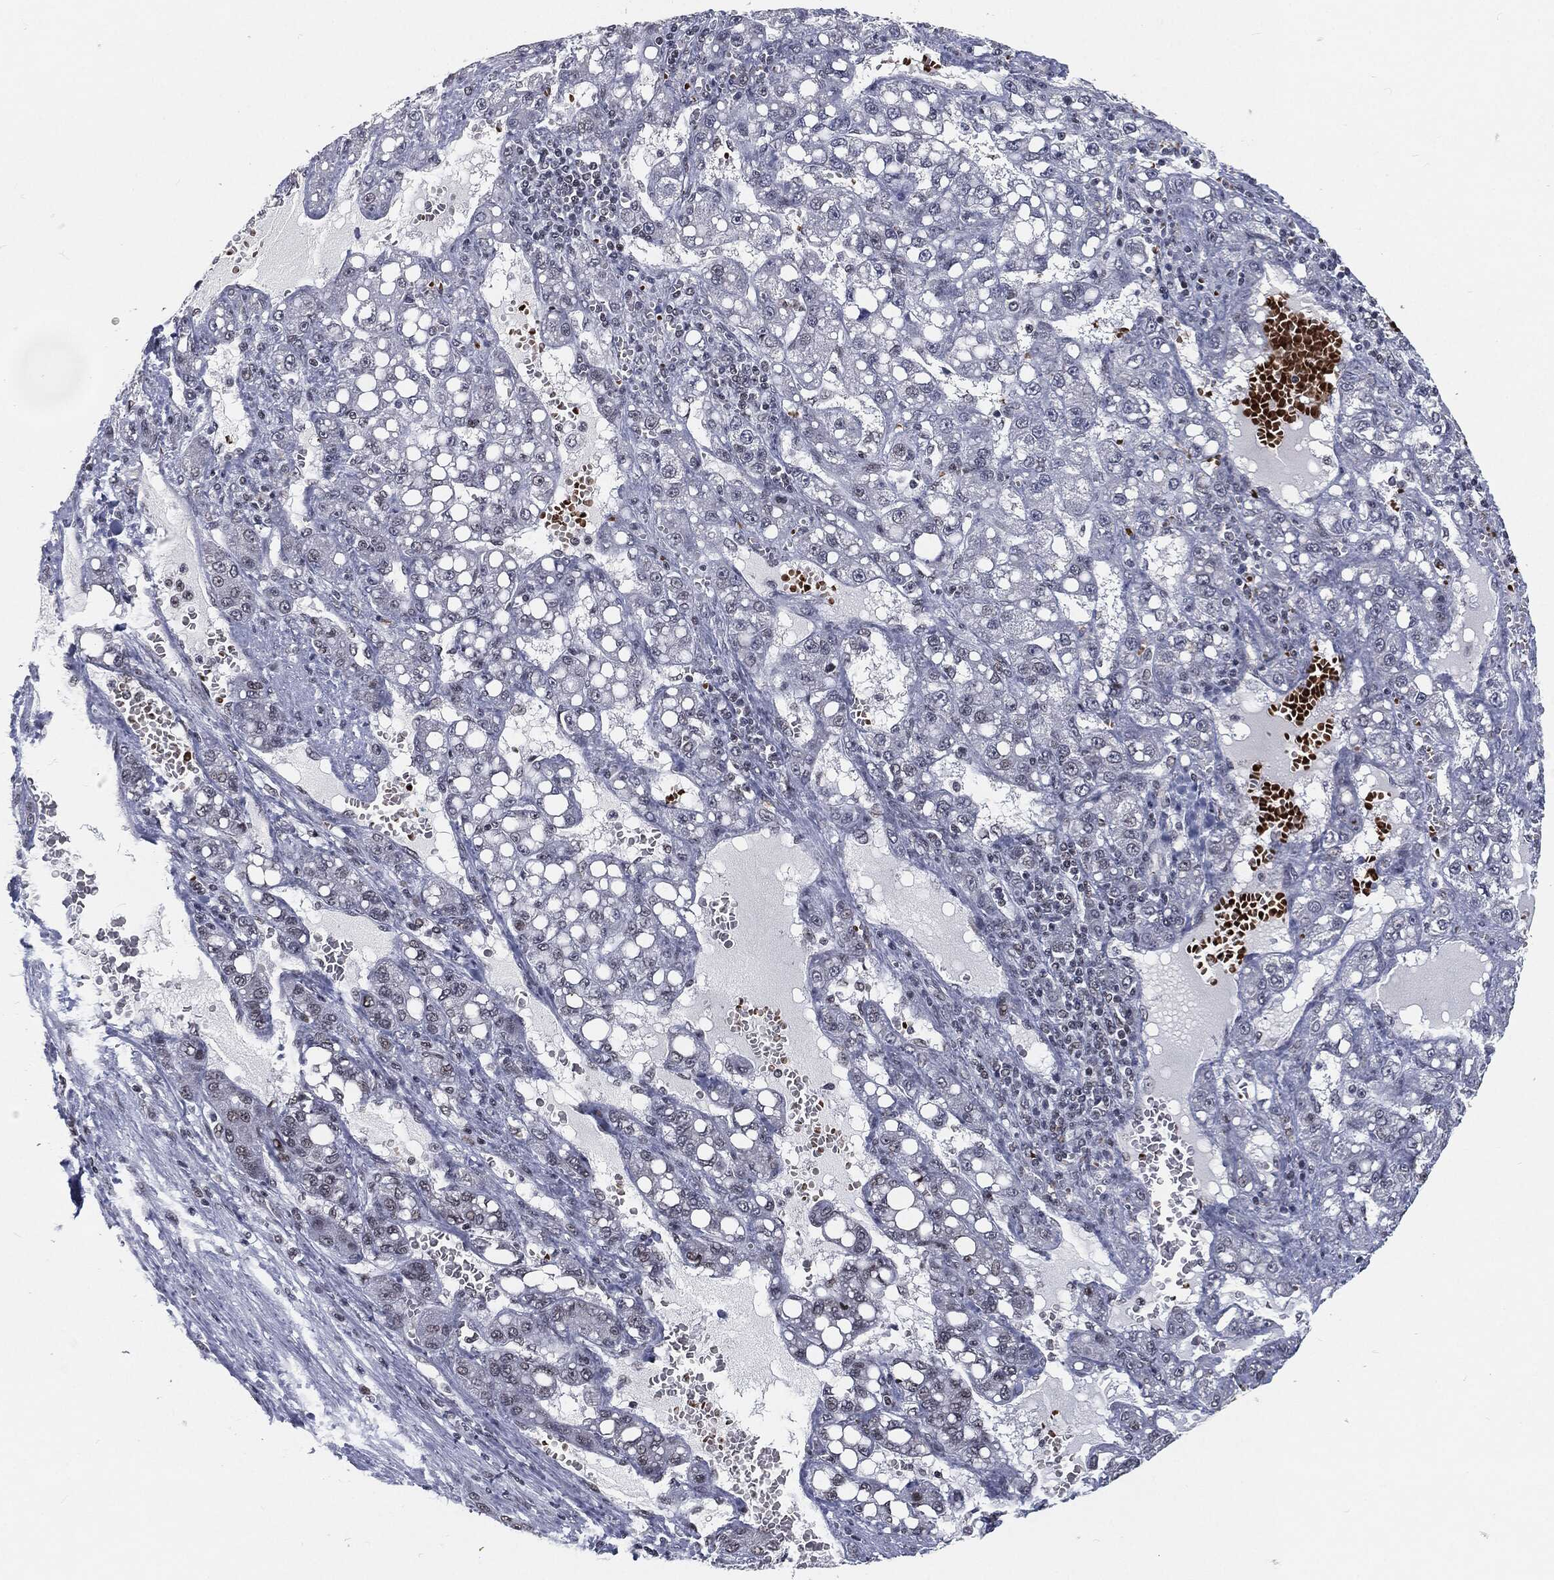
{"staining": {"intensity": "negative", "quantity": "none", "location": "none"}, "tissue": "liver cancer", "cell_type": "Tumor cells", "image_type": "cancer", "snomed": [{"axis": "morphology", "description": "Carcinoma, Hepatocellular, NOS"}, {"axis": "topography", "description": "Liver"}], "caption": "High magnification brightfield microscopy of liver cancer stained with DAB (brown) and counterstained with hematoxylin (blue): tumor cells show no significant staining.", "gene": "ANXA1", "patient": {"sex": "female", "age": 65}}